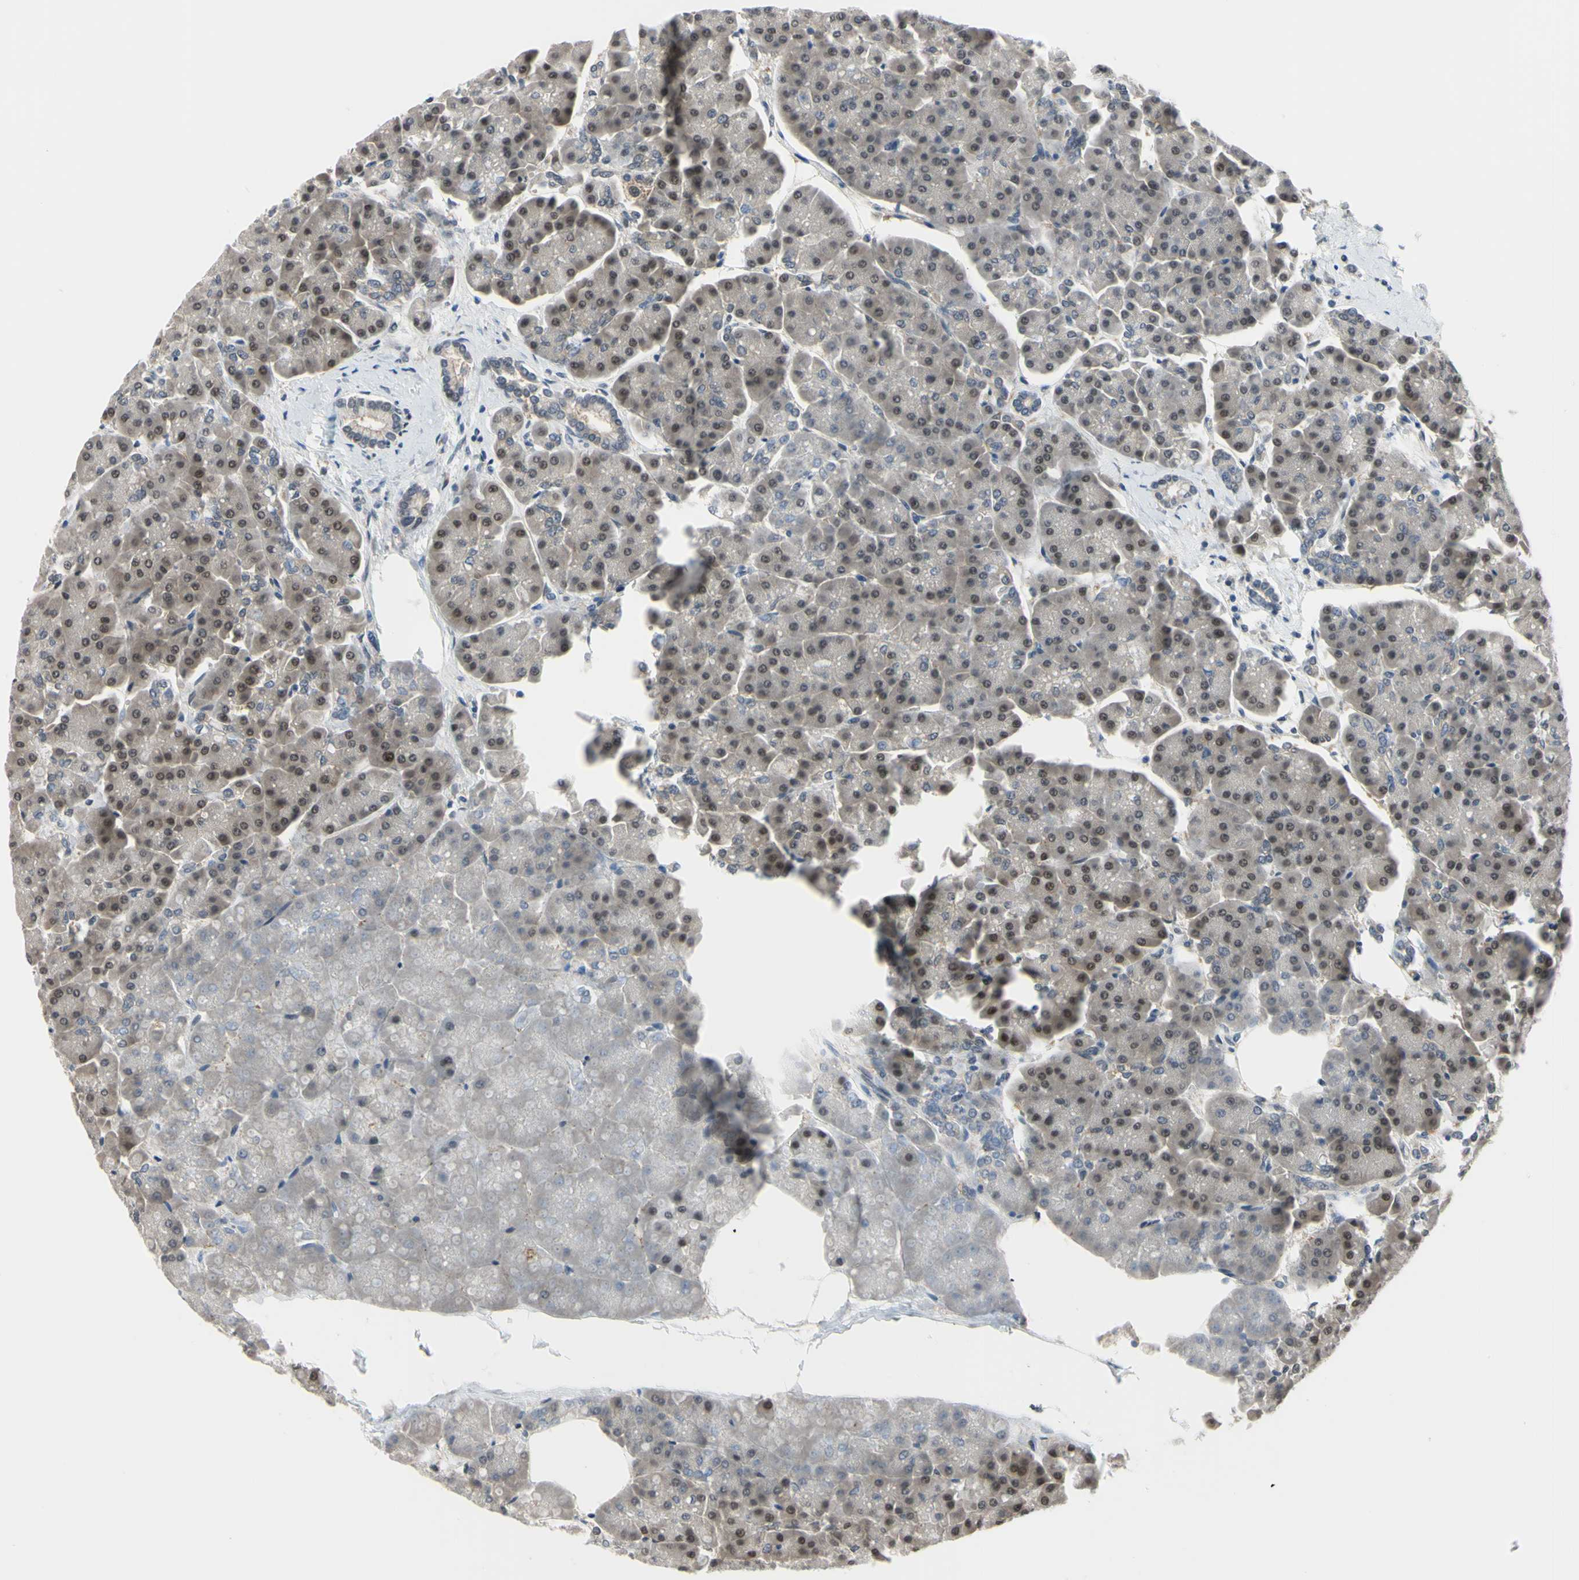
{"staining": {"intensity": "moderate", "quantity": "25%-75%", "location": "nuclear"}, "tissue": "pancreas", "cell_type": "Exocrine glandular cells", "image_type": "normal", "snomed": [{"axis": "morphology", "description": "Normal tissue, NOS"}, {"axis": "topography", "description": "Pancreas"}], "caption": "Pancreas stained with a brown dye demonstrates moderate nuclear positive staining in approximately 25%-75% of exocrine glandular cells.", "gene": "HSPA4", "patient": {"sex": "female", "age": 70}}